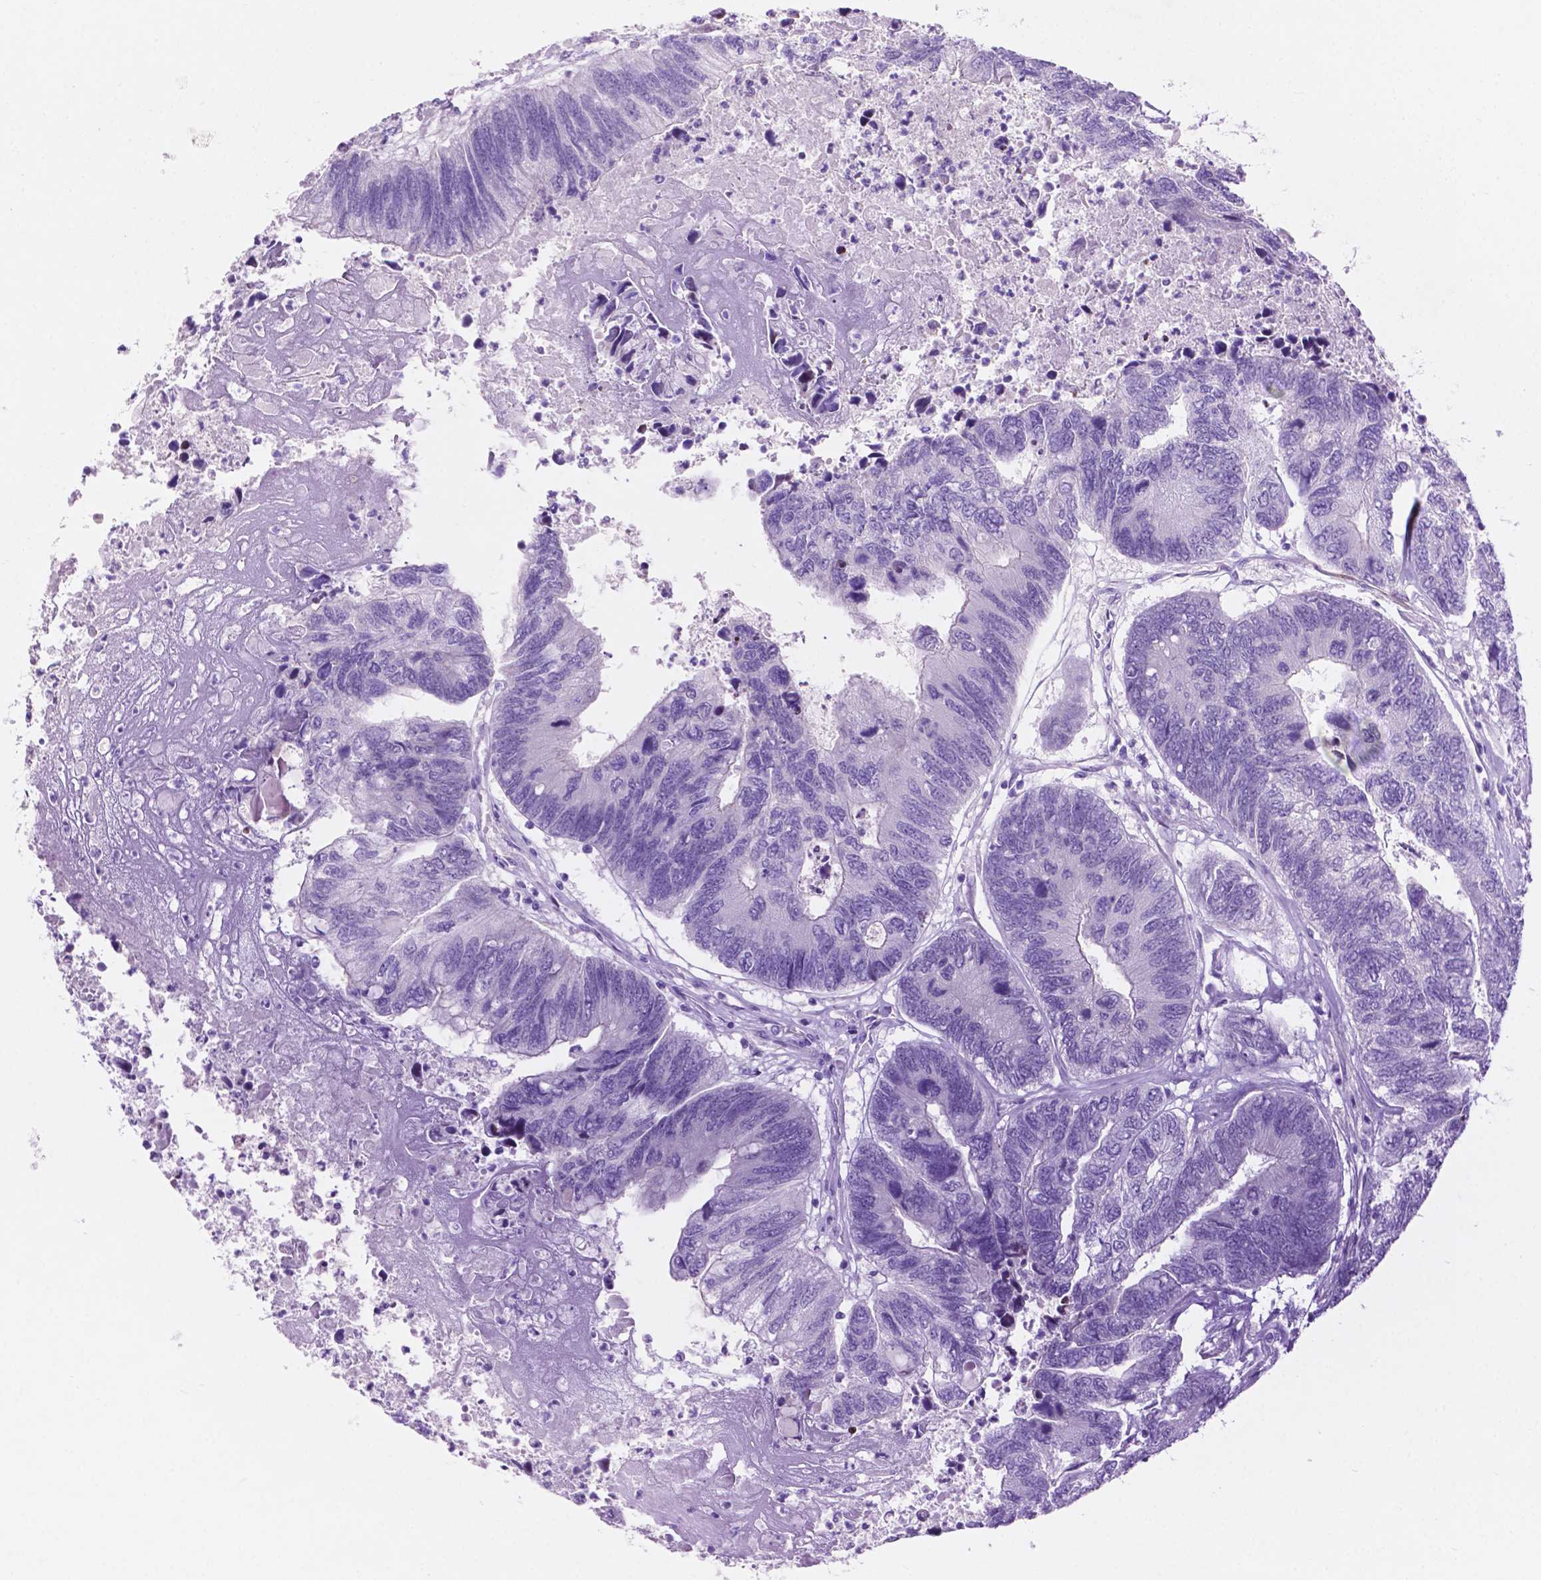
{"staining": {"intensity": "negative", "quantity": "none", "location": "none"}, "tissue": "colorectal cancer", "cell_type": "Tumor cells", "image_type": "cancer", "snomed": [{"axis": "morphology", "description": "Adenocarcinoma, NOS"}, {"axis": "topography", "description": "Colon"}], "caption": "DAB (3,3'-diaminobenzidine) immunohistochemical staining of colorectal adenocarcinoma exhibits no significant expression in tumor cells. (DAB IHC, high magnification).", "gene": "ASPG", "patient": {"sex": "female", "age": 67}}